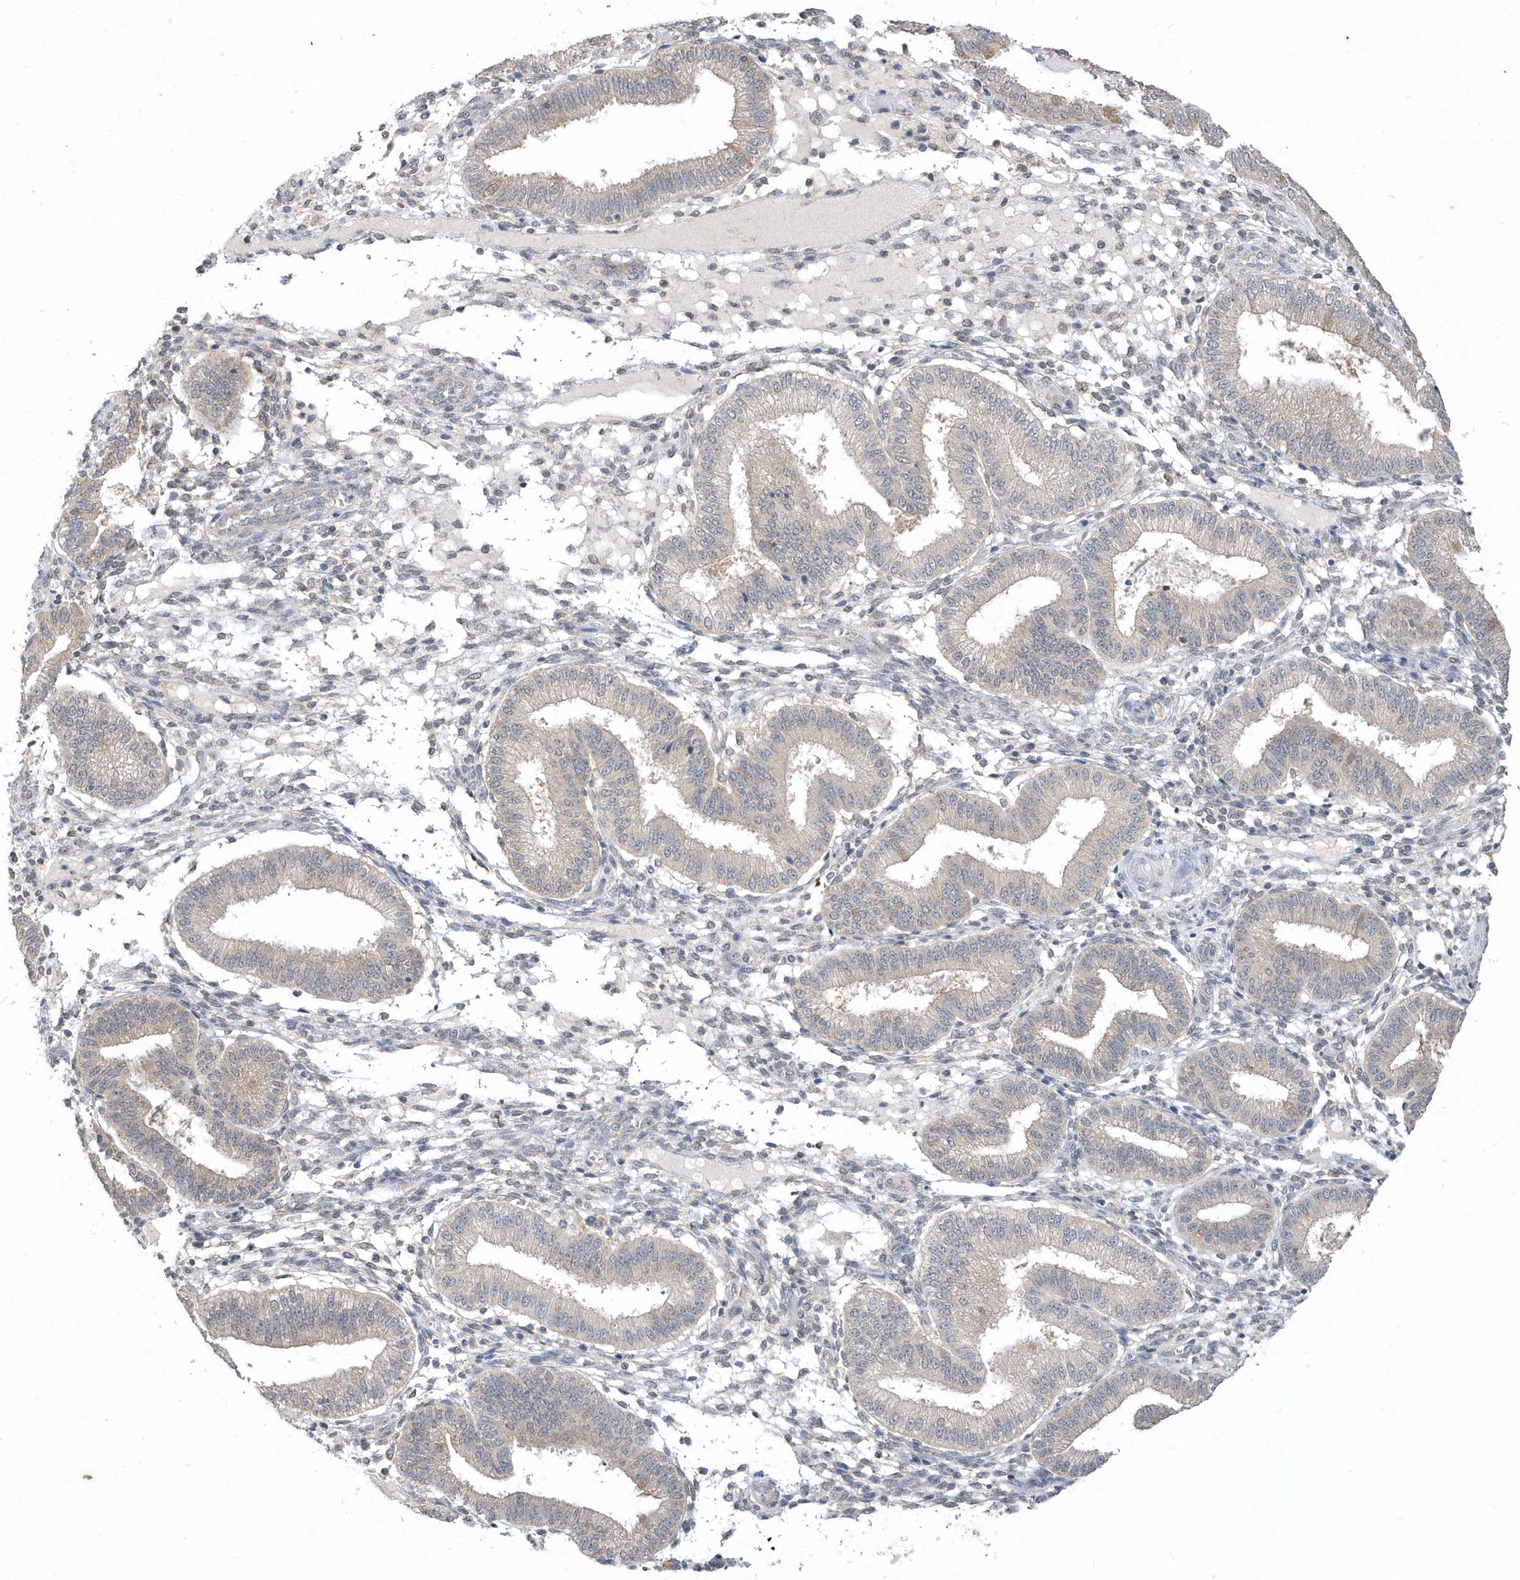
{"staining": {"intensity": "weak", "quantity": "<25%", "location": "cytoplasmic/membranous"}, "tissue": "endometrium", "cell_type": "Cells in endometrial stroma", "image_type": "normal", "snomed": [{"axis": "morphology", "description": "Normal tissue, NOS"}, {"axis": "topography", "description": "Endometrium"}], "caption": "Immunohistochemistry (IHC) of benign human endometrium shows no expression in cells in endometrial stroma.", "gene": "AKR7A2", "patient": {"sex": "female", "age": 39}}